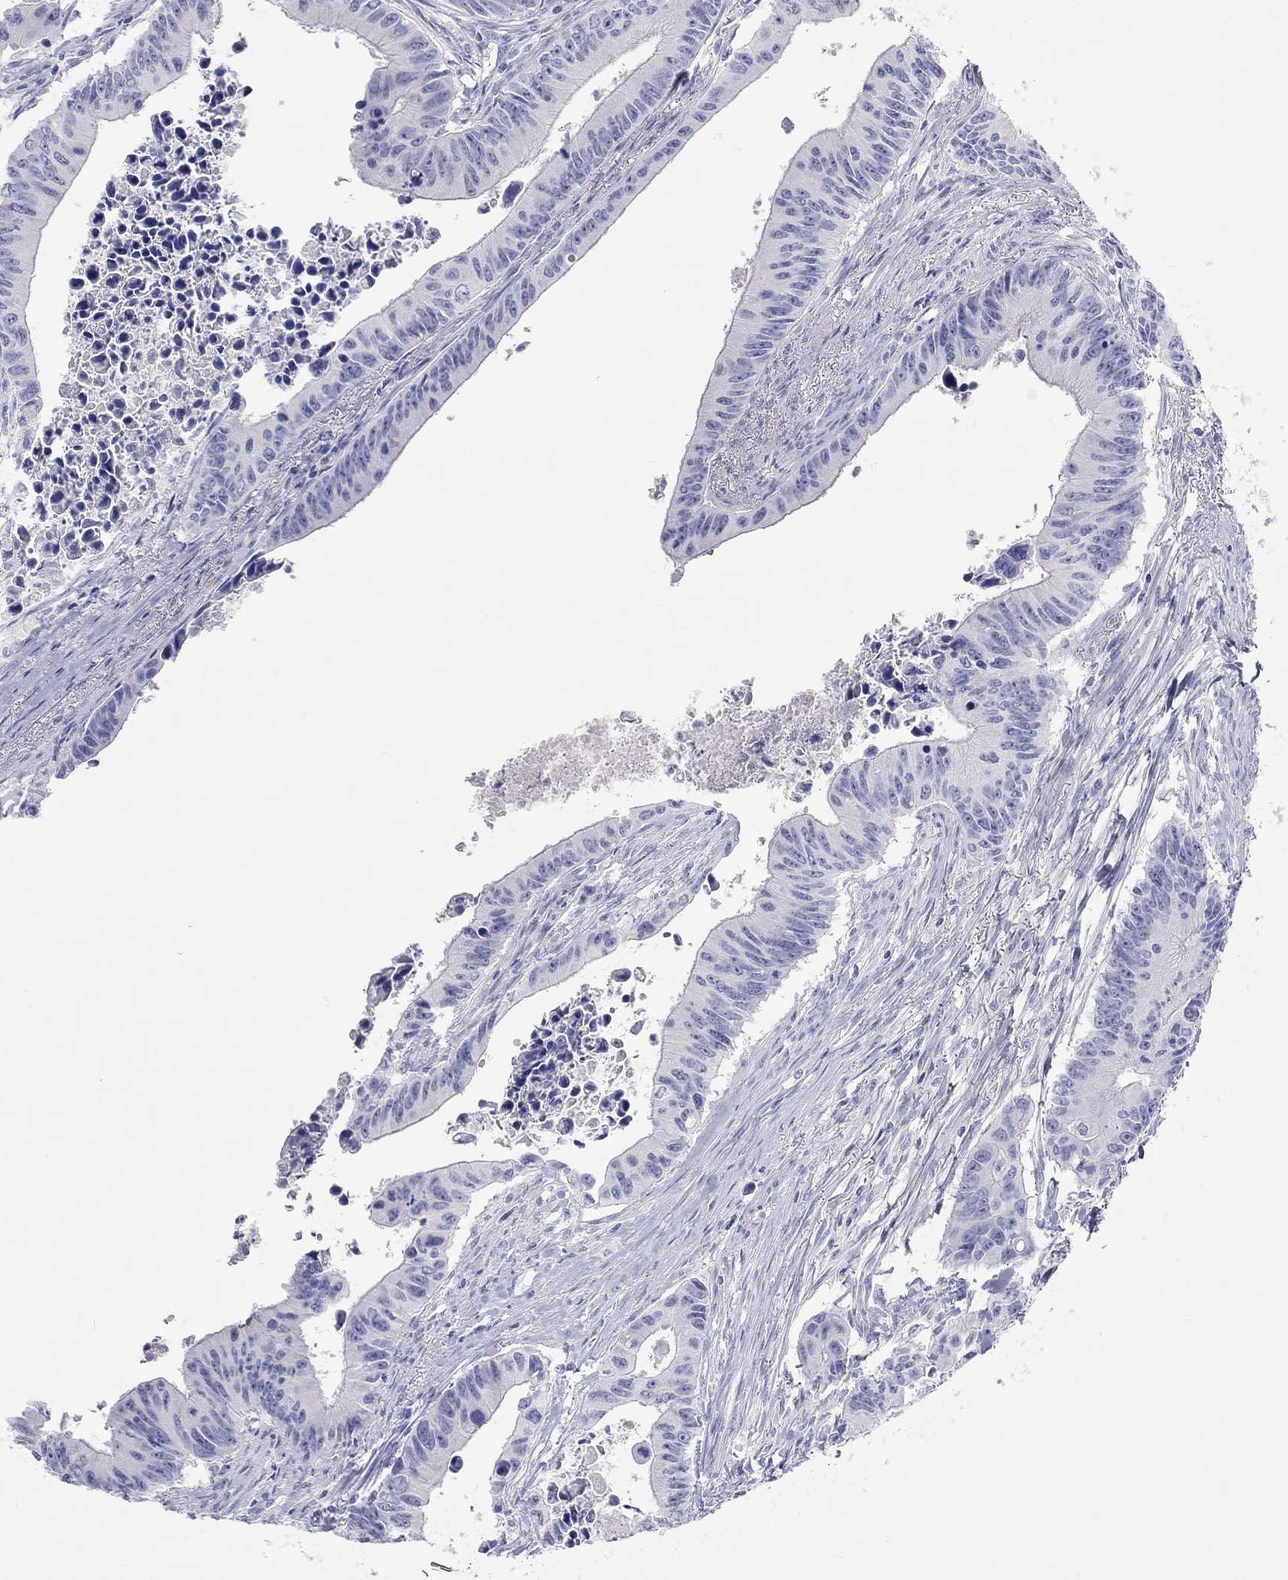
{"staining": {"intensity": "negative", "quantity": "none", "location": "none"}, "tissue": "colorectal cancer", "cell_type": "Tumor cells", "image_type": "cancer", "snomed": [{"axis": "morphology", "description": "Adenocarcinoma, NOS"}, {"axis": "topography", "description": "Colon"}], "caption": "Immunohistochemistry photomicrograph of colorectal cancer (adenocarcinoma) stained for a protein (brown), which reveals no staining in tumor cells. (DAB immunohistochemistry (IHC) visualized using brightfield microscopy, high magnification).", "gene": "PCDHGC5", "patient": {"sex": "female", "age": 87}}